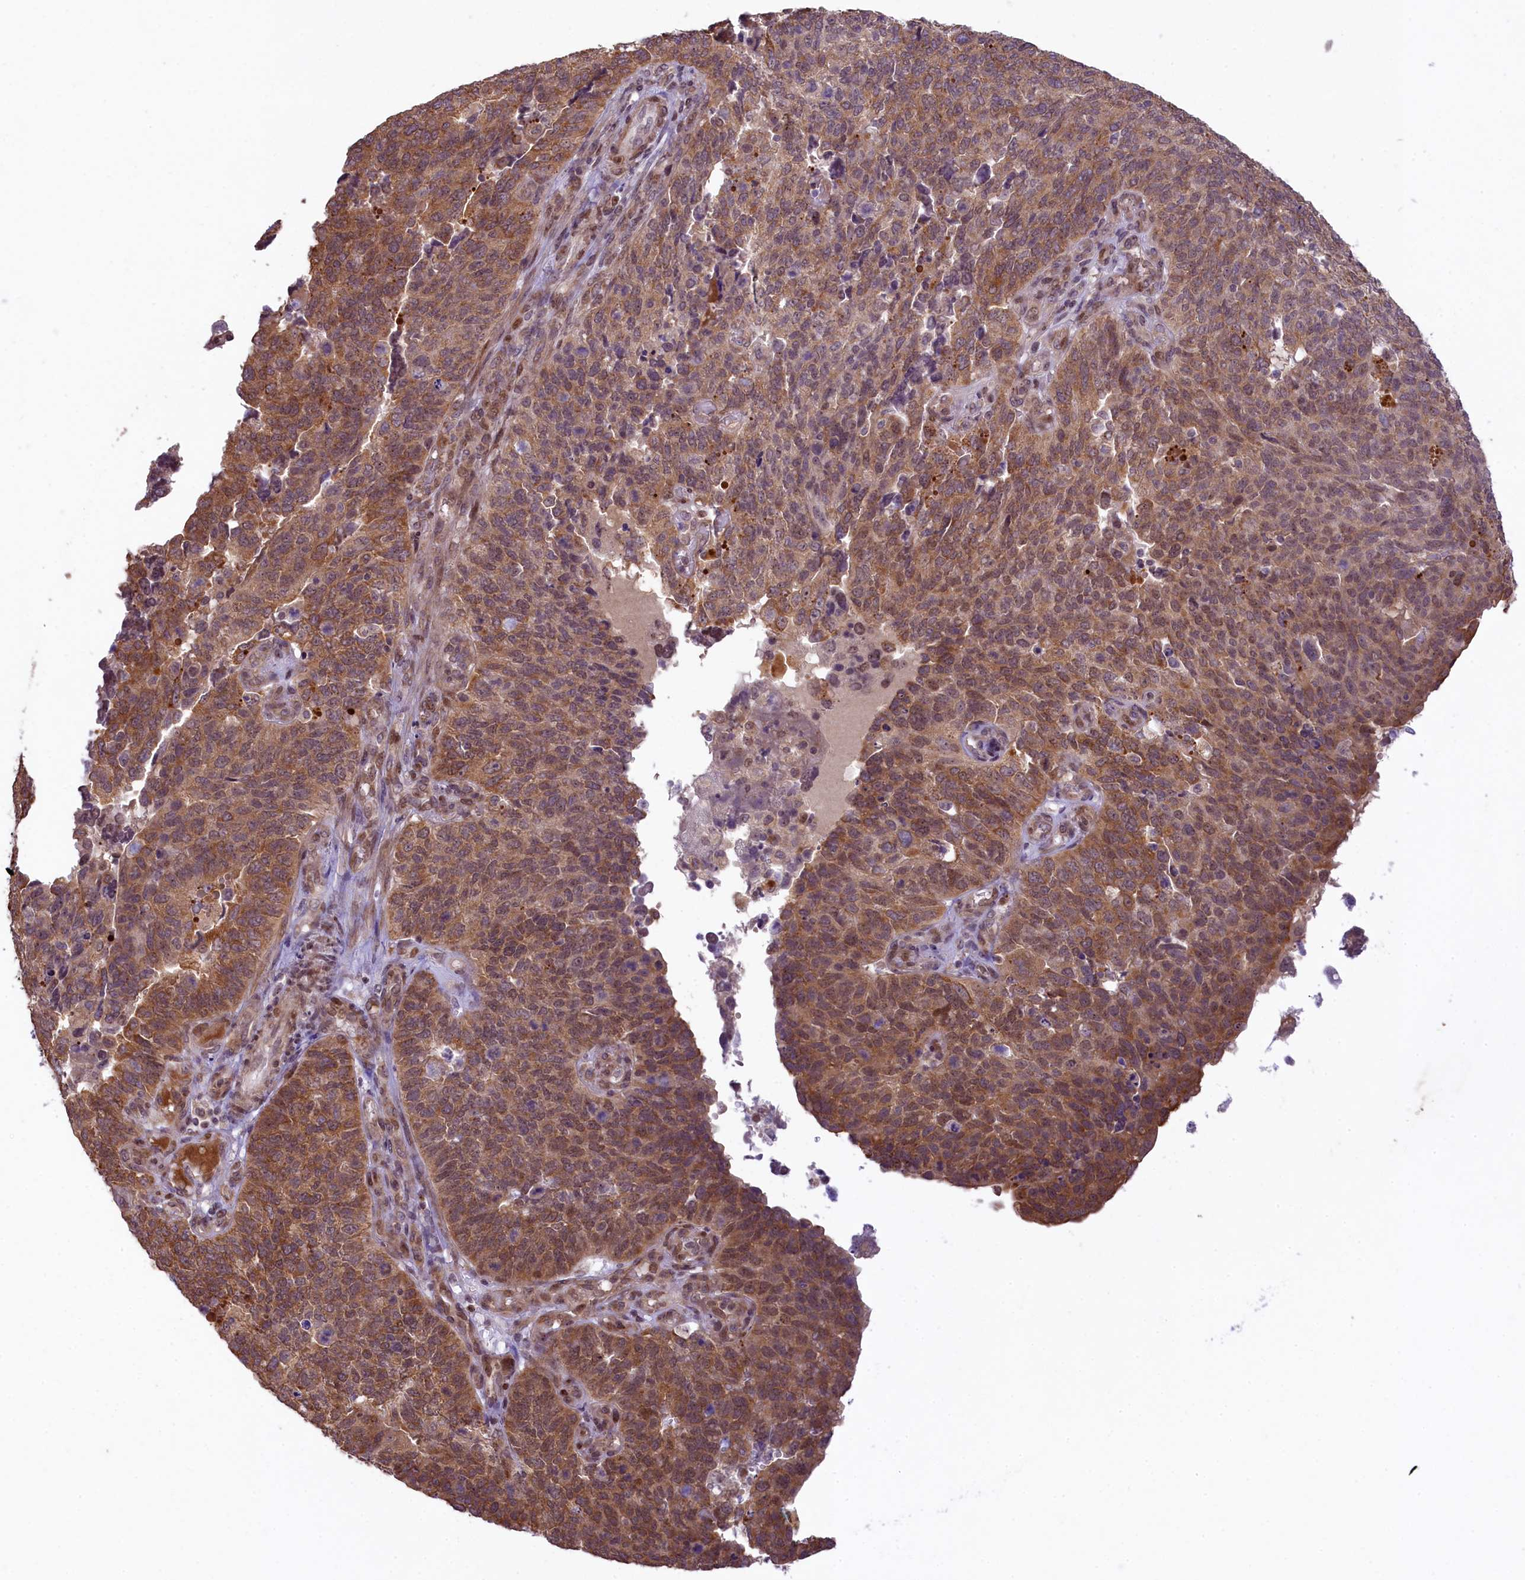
{"staining": {"intensity": "moderate", "quantity": ">75%", "location": "cytoplasmic/membranous"}, "tissue": "endometrial cancer", "cell_type": "Tumor cells", "image_type": "cancer", "snomed": [{"axis": "morphology", "description": "Adenocarcinoma, NOS"}, {"axis": "topography", "description": "Endometrium"}], "caption": "This image exhibits adenocarcinoma (endometrial) stained with immunohistochemistry to label a protein in brown. The cytoplasmic/membranous of tumor cells show moderate positivity for the protein. Nuclei are counter-stained blue.", "gene": "RBBP8", "patient": {"sex": "female", "age": 66}}